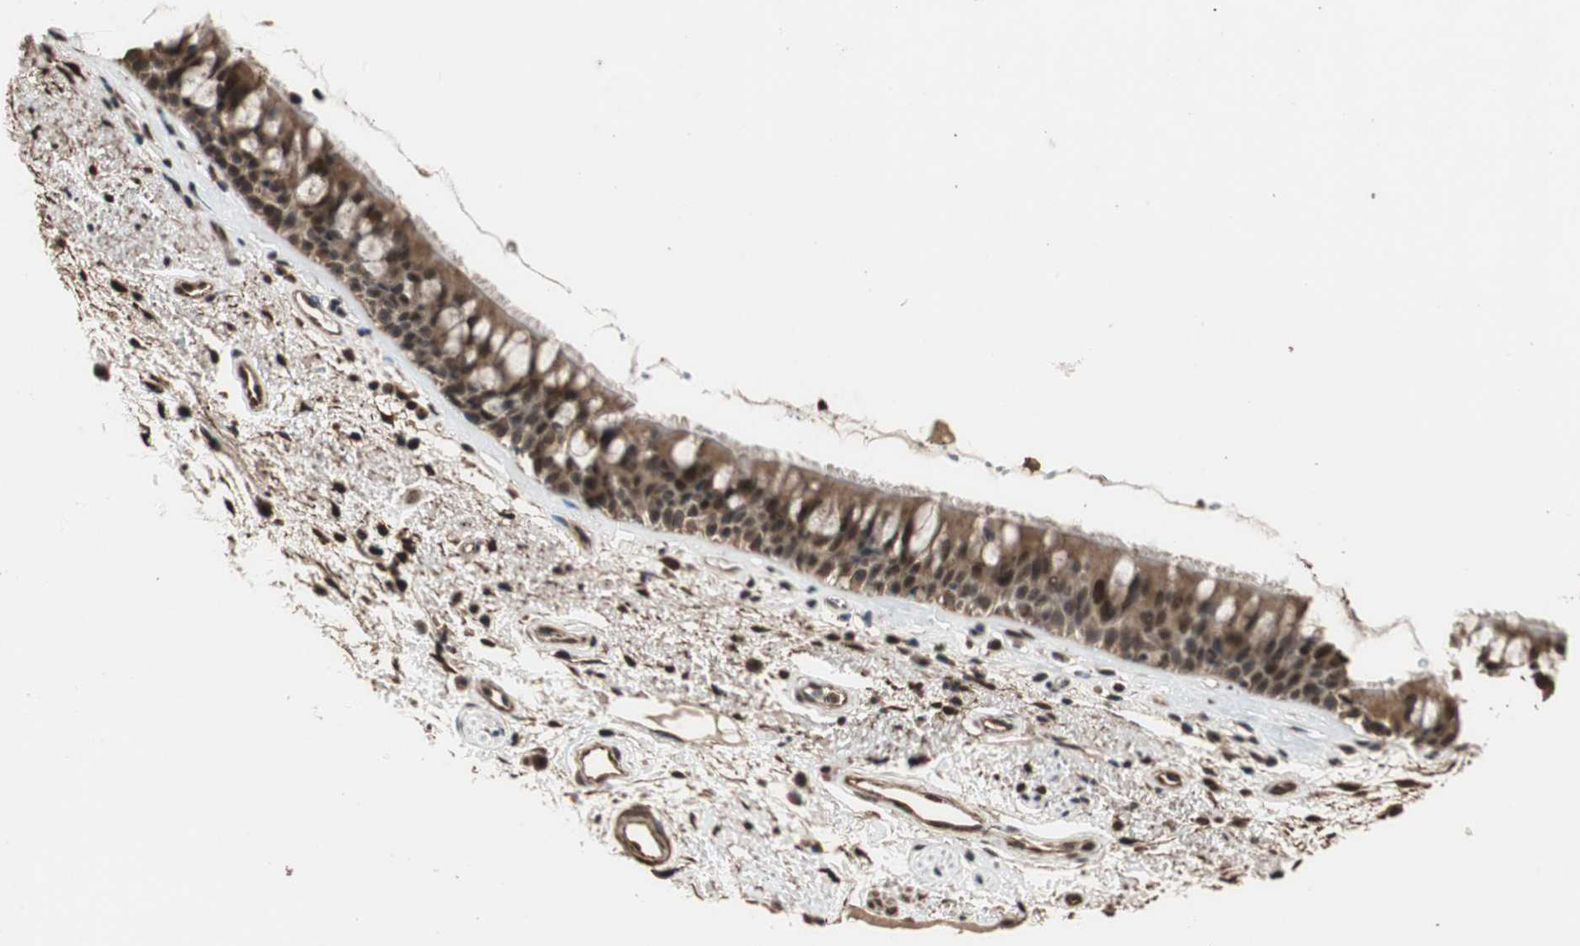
{"staining": {"intensity": "strong", "quantity": ">75%", "location": "cytoplasmic/membranous,nuclear"}, "tissue": "bronchus", "cell_type": "Respiratory epithelial cells", "image_type": "normal", "snomed": [{"axis": "morphology", "description": "Normal tissue, NOS"}, {"axis": "topography", "description": "Bronchus"}], "caption": "Immunohistochemical staining of benign bronchus demonstrates high levels of strong cytoplasmic/membranous,nuclear staining in approximately >75% of respiratory epithelial cells. The staining was performed using DAB, with brown indicating positive protein expression. Nuclei are stained blue with hematoxylin.", "gene": "CDC5L", "patient": {"sex": "female", "age": 54}}